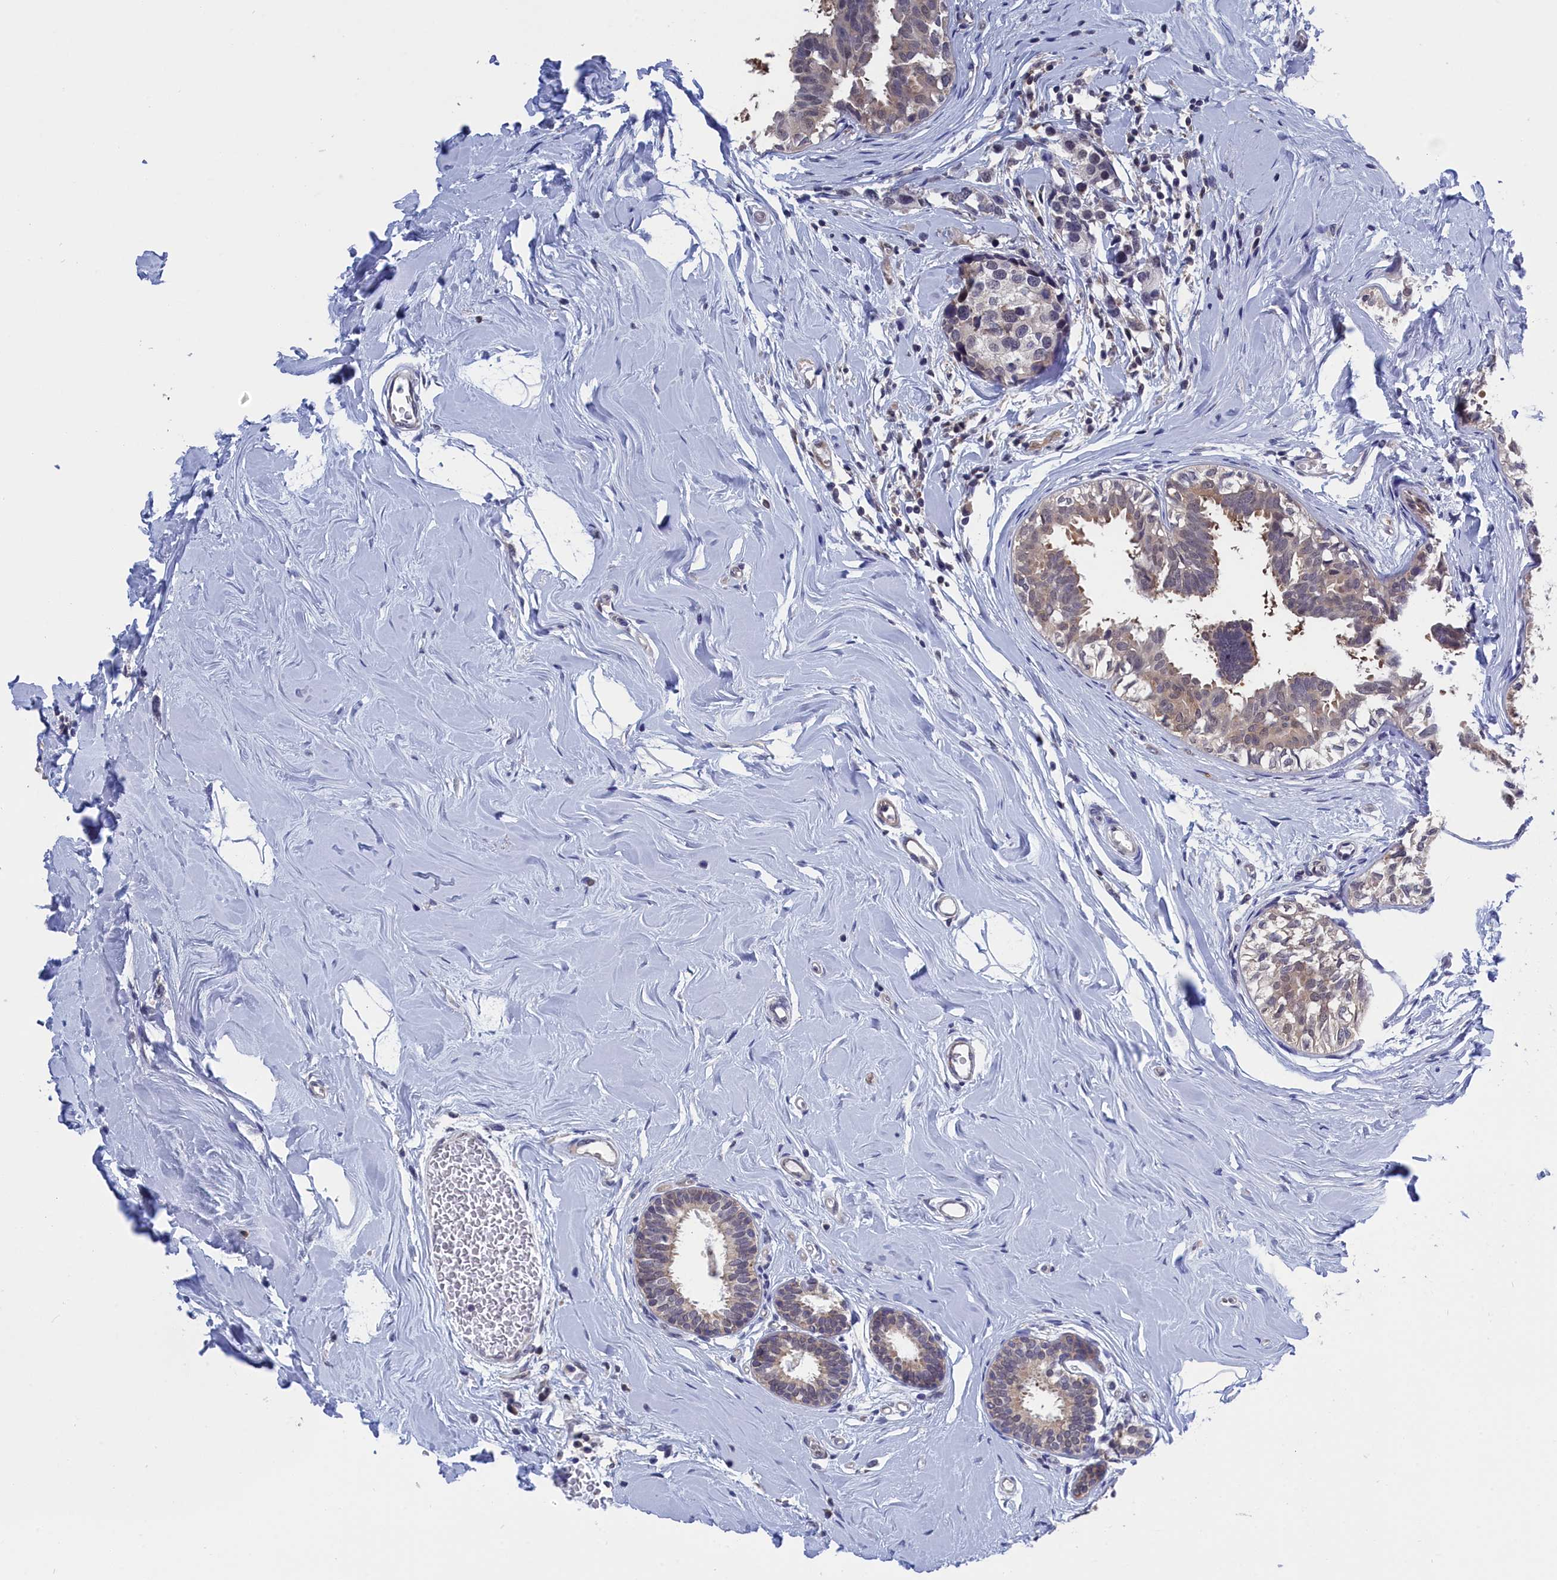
{"staining": {"intensity": "negative", "quantity": "none", "location": "none"}, "tissue": "breast cancer", "cell_type": "Tumor cells", "image_type": "cancer", "snomed": [{"axis": "morphology", "description": "Lobular carcinoma"}, {"axis": "topography", "description": "Breast"}], "caption": "Lobular carcinoma (breast) was stained to show a protein in brown. There is no significant staining in tumor cells.", "gene": "PGP", "patient": {"sex": "female", "age": 59}}